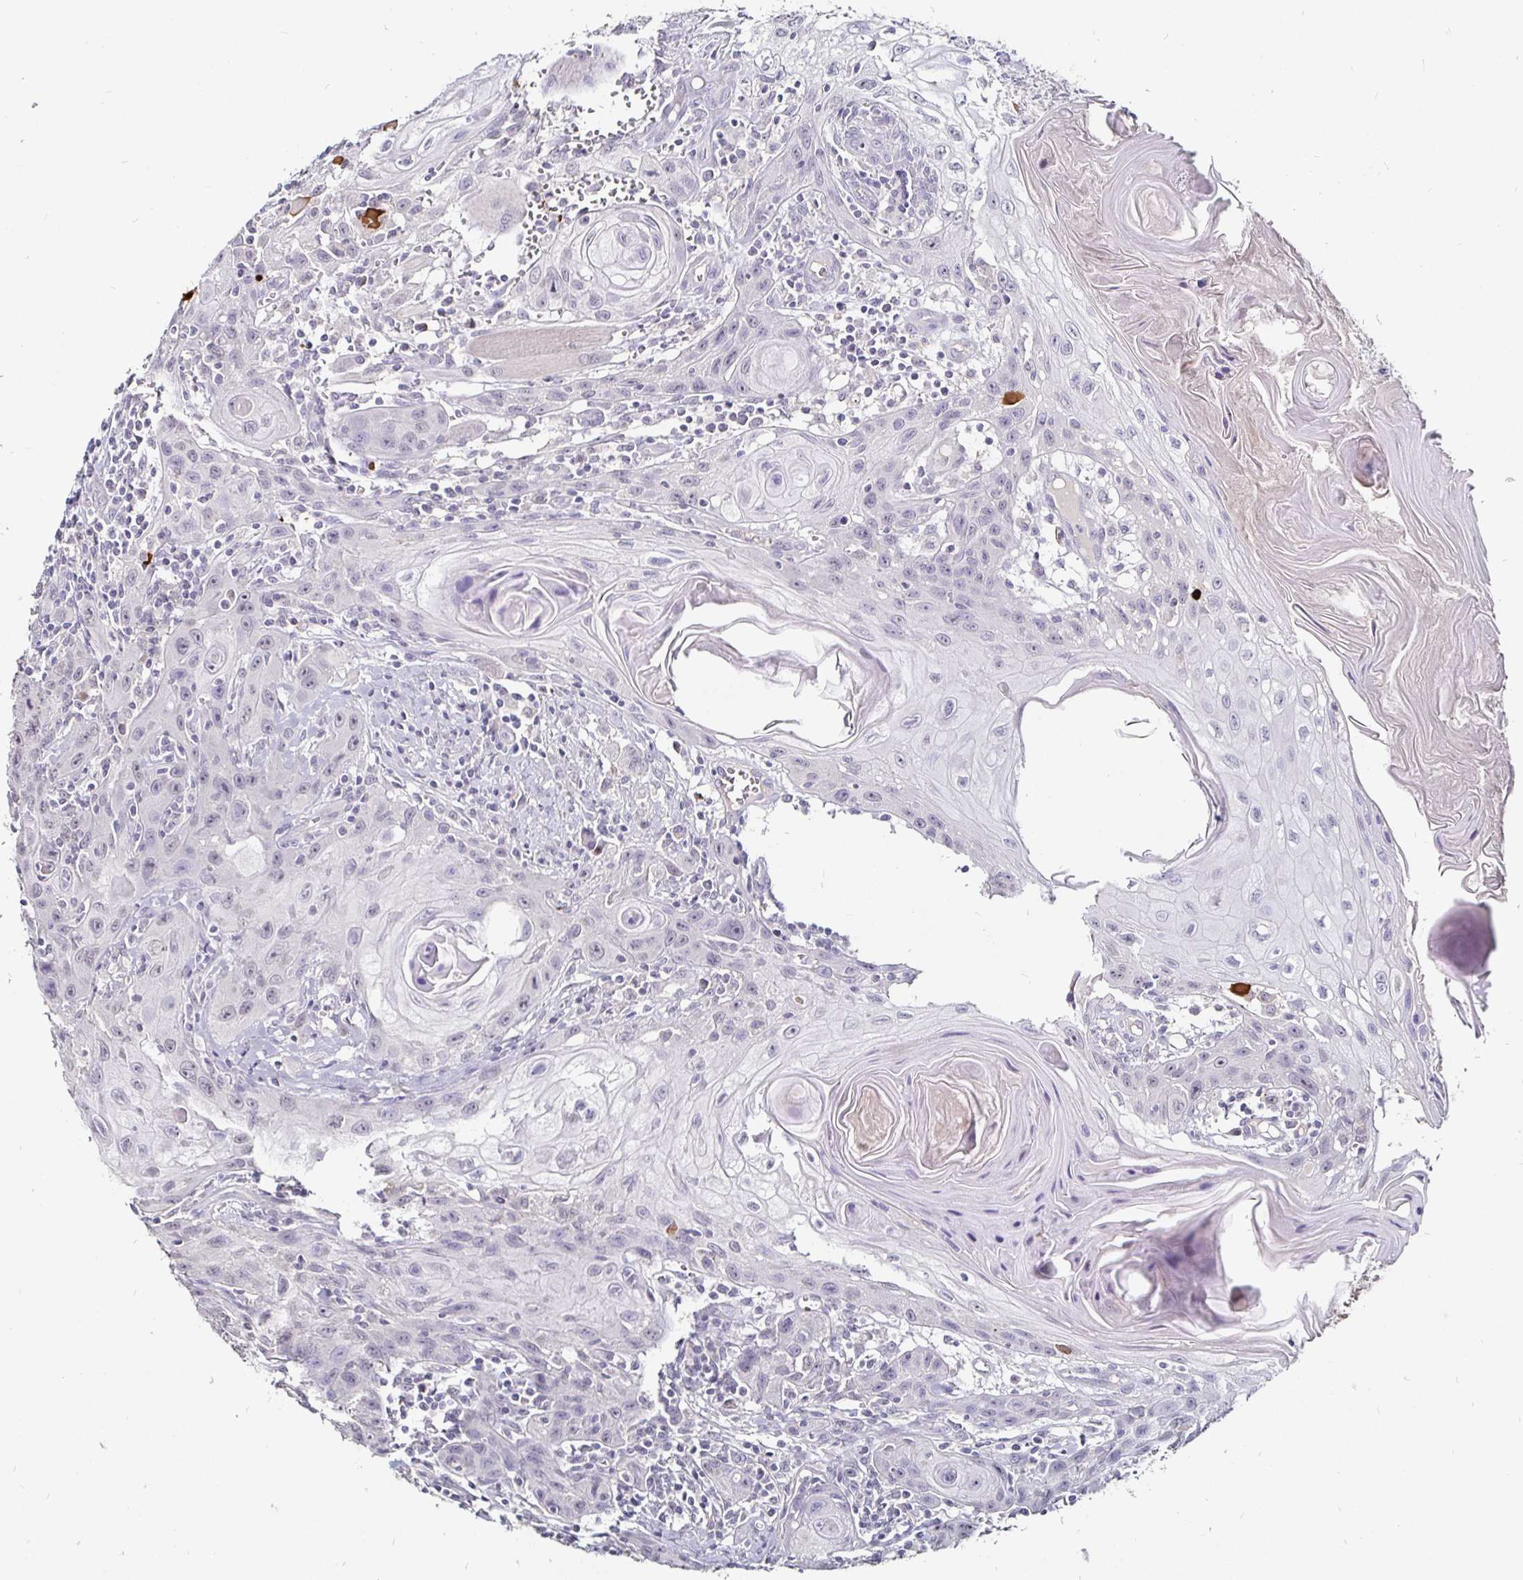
{"staining": {"intensity": "negative", "quantity": "none", "location": "none"}, "tissue": "head and neck cancer", "cell_type": "Tumor cells", "image_type": "cancer", "snomed": [{"axis": "morphology", "description": "Squamous cell carcinoma, NOS"}, {"axis": "topography", "description": "Oral tissue"}, {"axis": "topography", "description": "Head-Neck"}], "caption": "The immunohistochemistry photomicrograph has no significant positivity in tumor cells of squamous cell carcinoma (head and neck) tissue.", "gene": "FAIM2", "patient": {"sex": "male", "age": 58}}